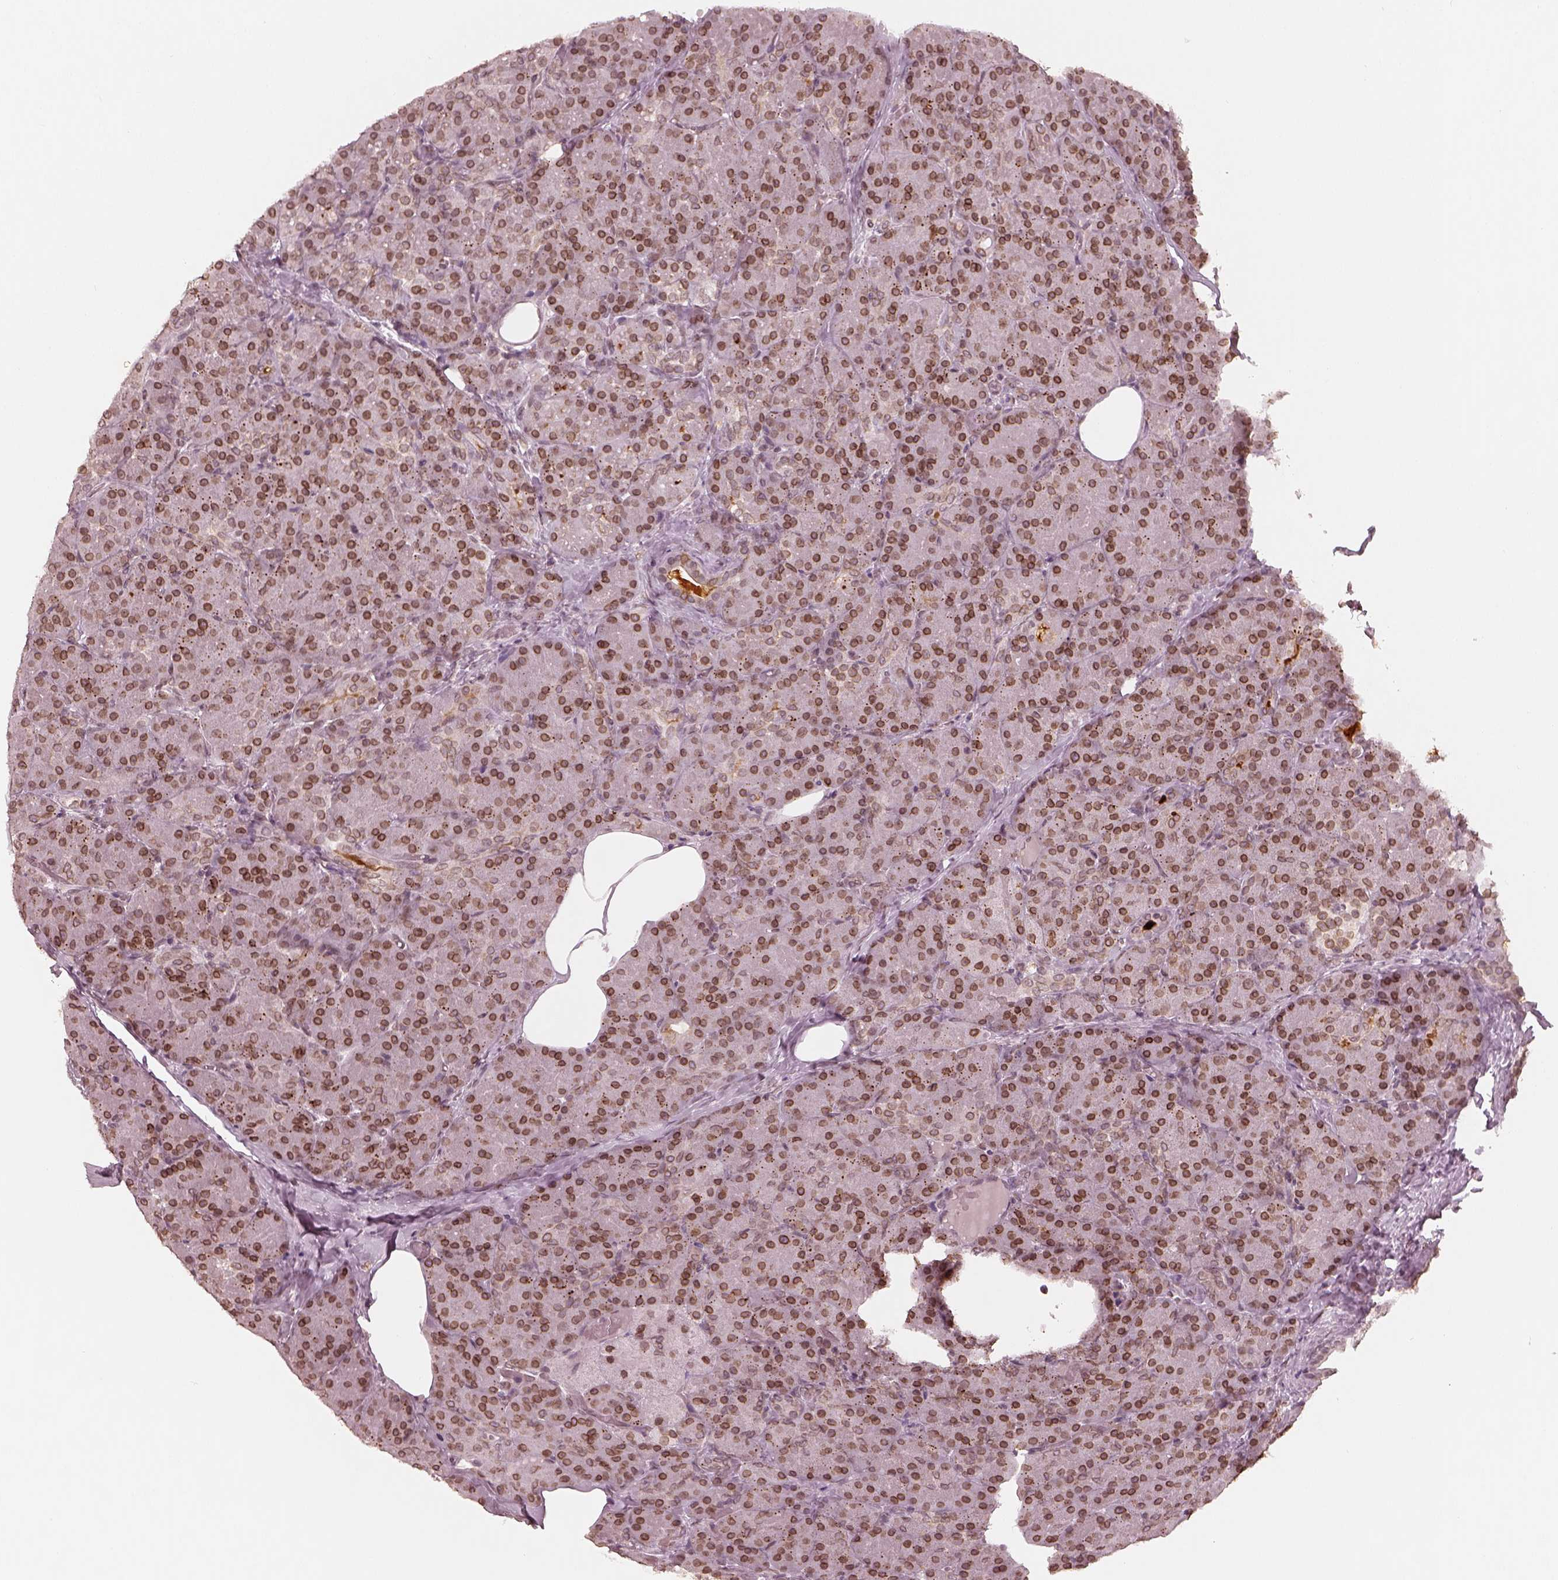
{"staining": {"intensity": "moderate", "quantity": ">75%", "location": "cytoplasmic/membranous,nuclear"}, "tissue": "pancreas", "cell_type": "Exocrine glandular cells", "image_type": "normal", "snomed": [{"axis": "morphology", "description": "Normal tissue, NOS"}, {"axis": "topography", "description": "Pancreas"}], "caption": "This micrograph exhibits IHC staining of normal pancreas, with medium moderate cytoplasmic/membranous,nuclear expression in about >75% of exocrine glandular cells.", "gene": "DCAF12", "patient": {"sex": "male", "age": 57}}